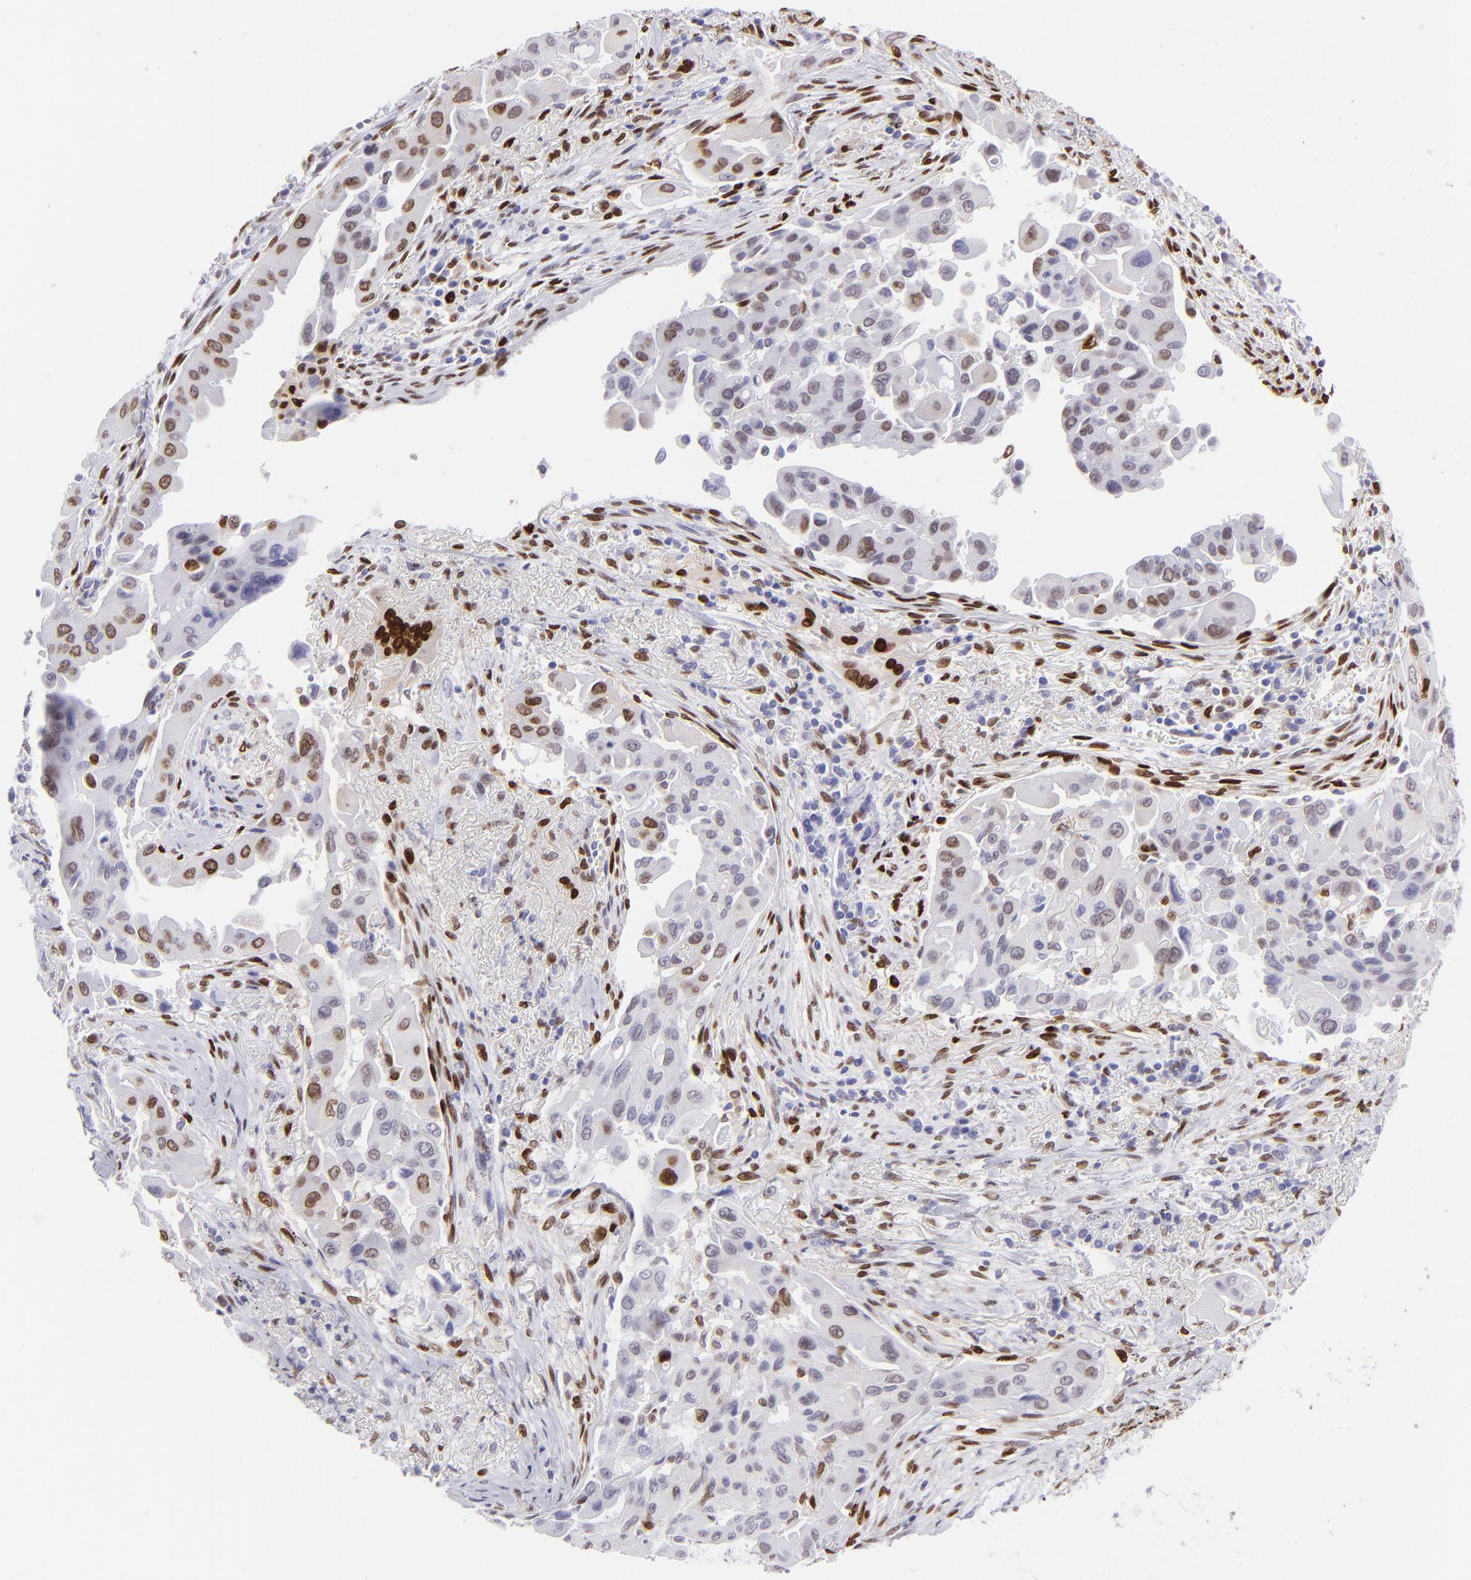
{"staining": {"intensity": "moderate", "quantity": "25%-75%", "location": "nuclear"}, "tissue": "lung cancer", "cell_type": "Tumor cells", "image_type": "cancer", "snomed": [{"axis": "morphology", "description": "Adenocarcinoma, NOS"}, {"axis": "topography", "description": "Lung"}], "caption": "Immunohistochemistry (DAB) staining of lung cancer (adenocarcinoma) reveals moderate nuclear protein positivity in about 25%-75% of tumor cells.", "gene": "MITF", "patient": {"sex": "male", "age": 68}}